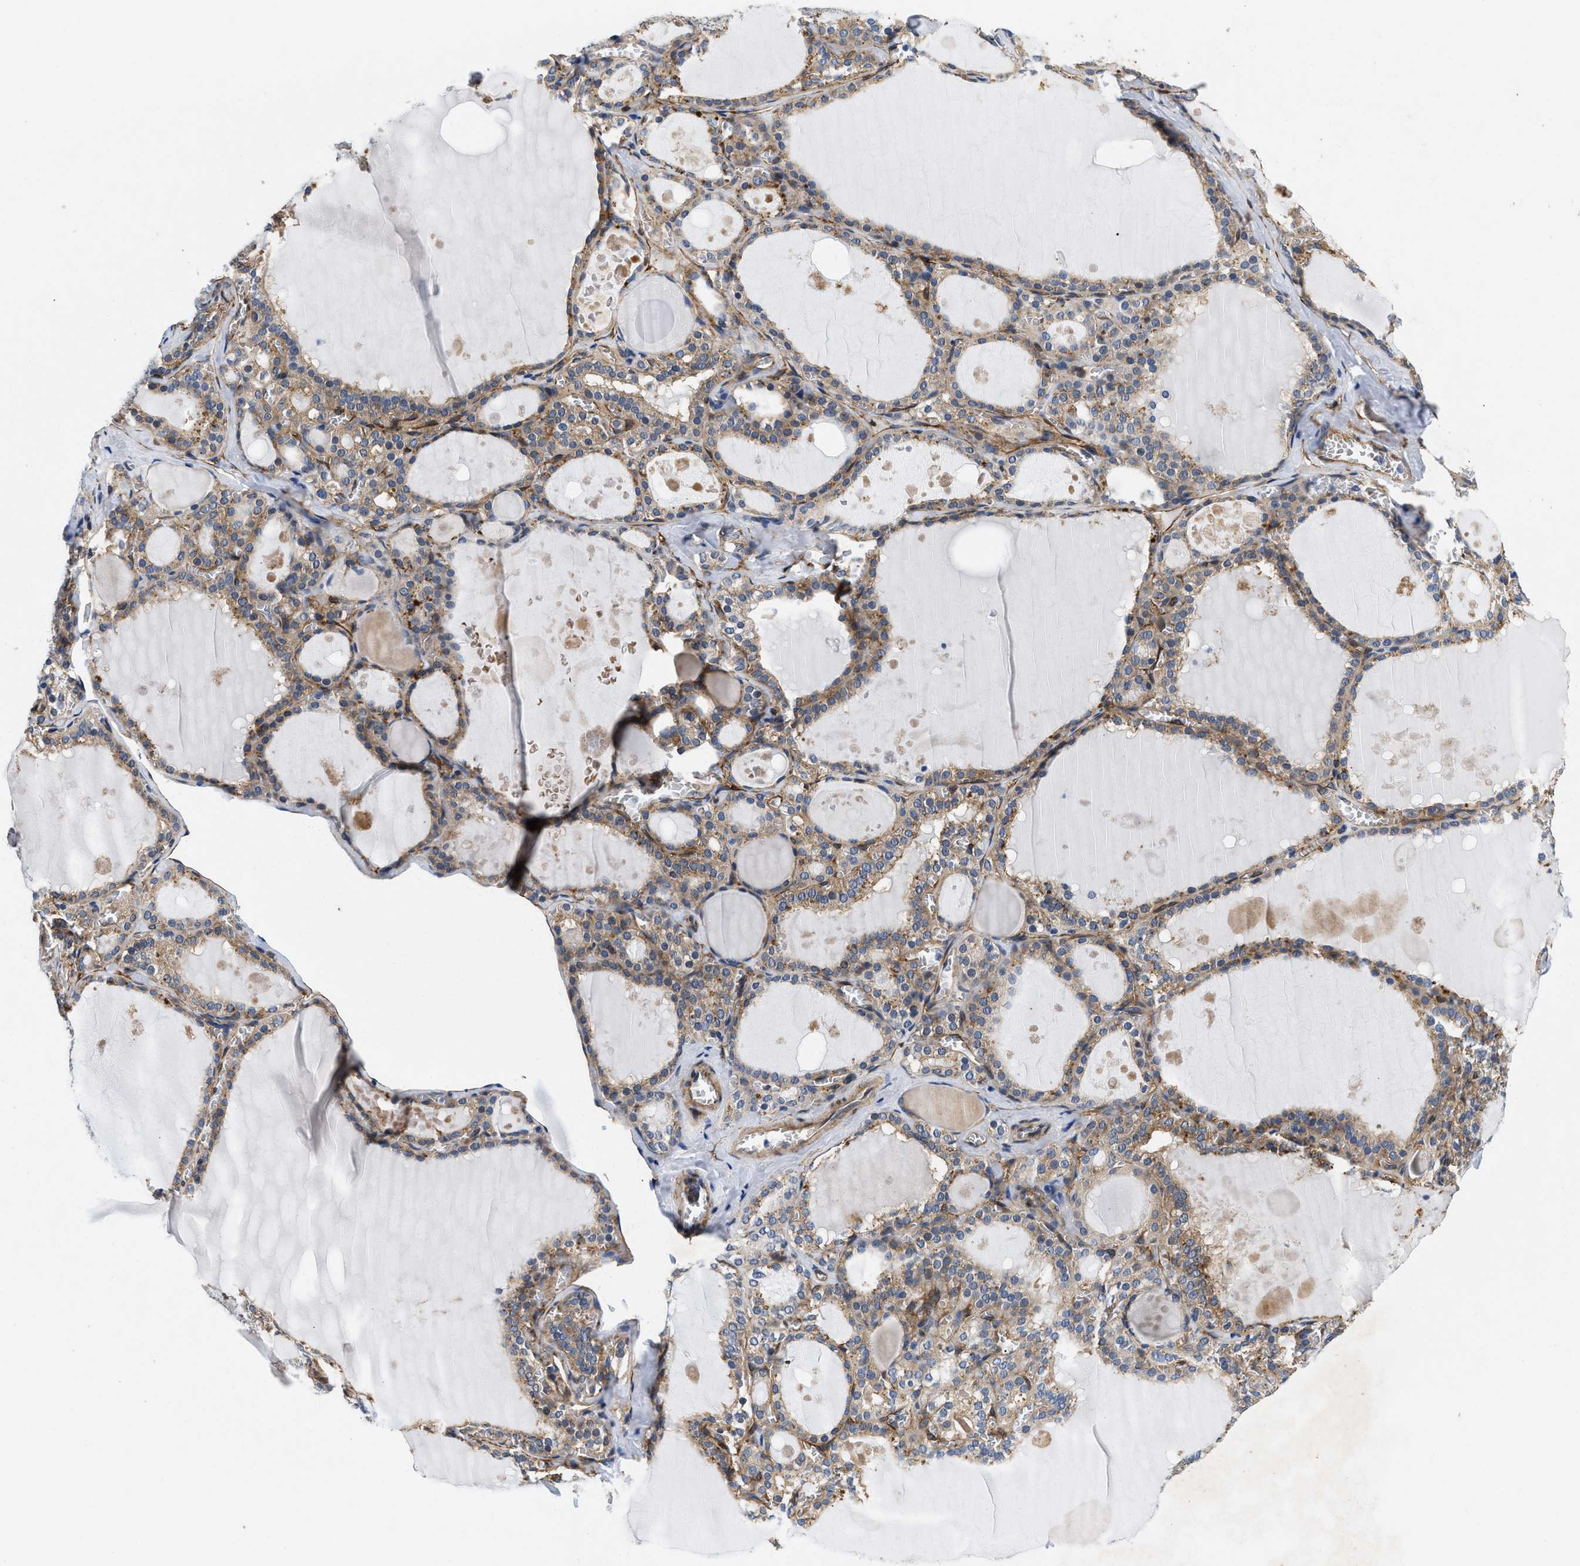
{"staining": {"intensity": "moderate", "quantity": ">75%", "location": "cytoplasmic/membranous"}, "tissue": "thyroid gland", "cell_type": "Glandular cells", "image_type": "normal", "snomed": [{"axis": "morphology", "description": "Normal tissue, NOS"}, {"axis": "topography", "description": "Thyroid gland"}], "caption": "DAB (3,3'-diaminobenzidine) immunohistochemical staining of unremarkable thyroid gland shows moderate cytoplasmic/membranous protein expression in approximately >75% of glandular cells.", "gene": "RAPH1", "patient": {"sex": "male", "age": 56}}